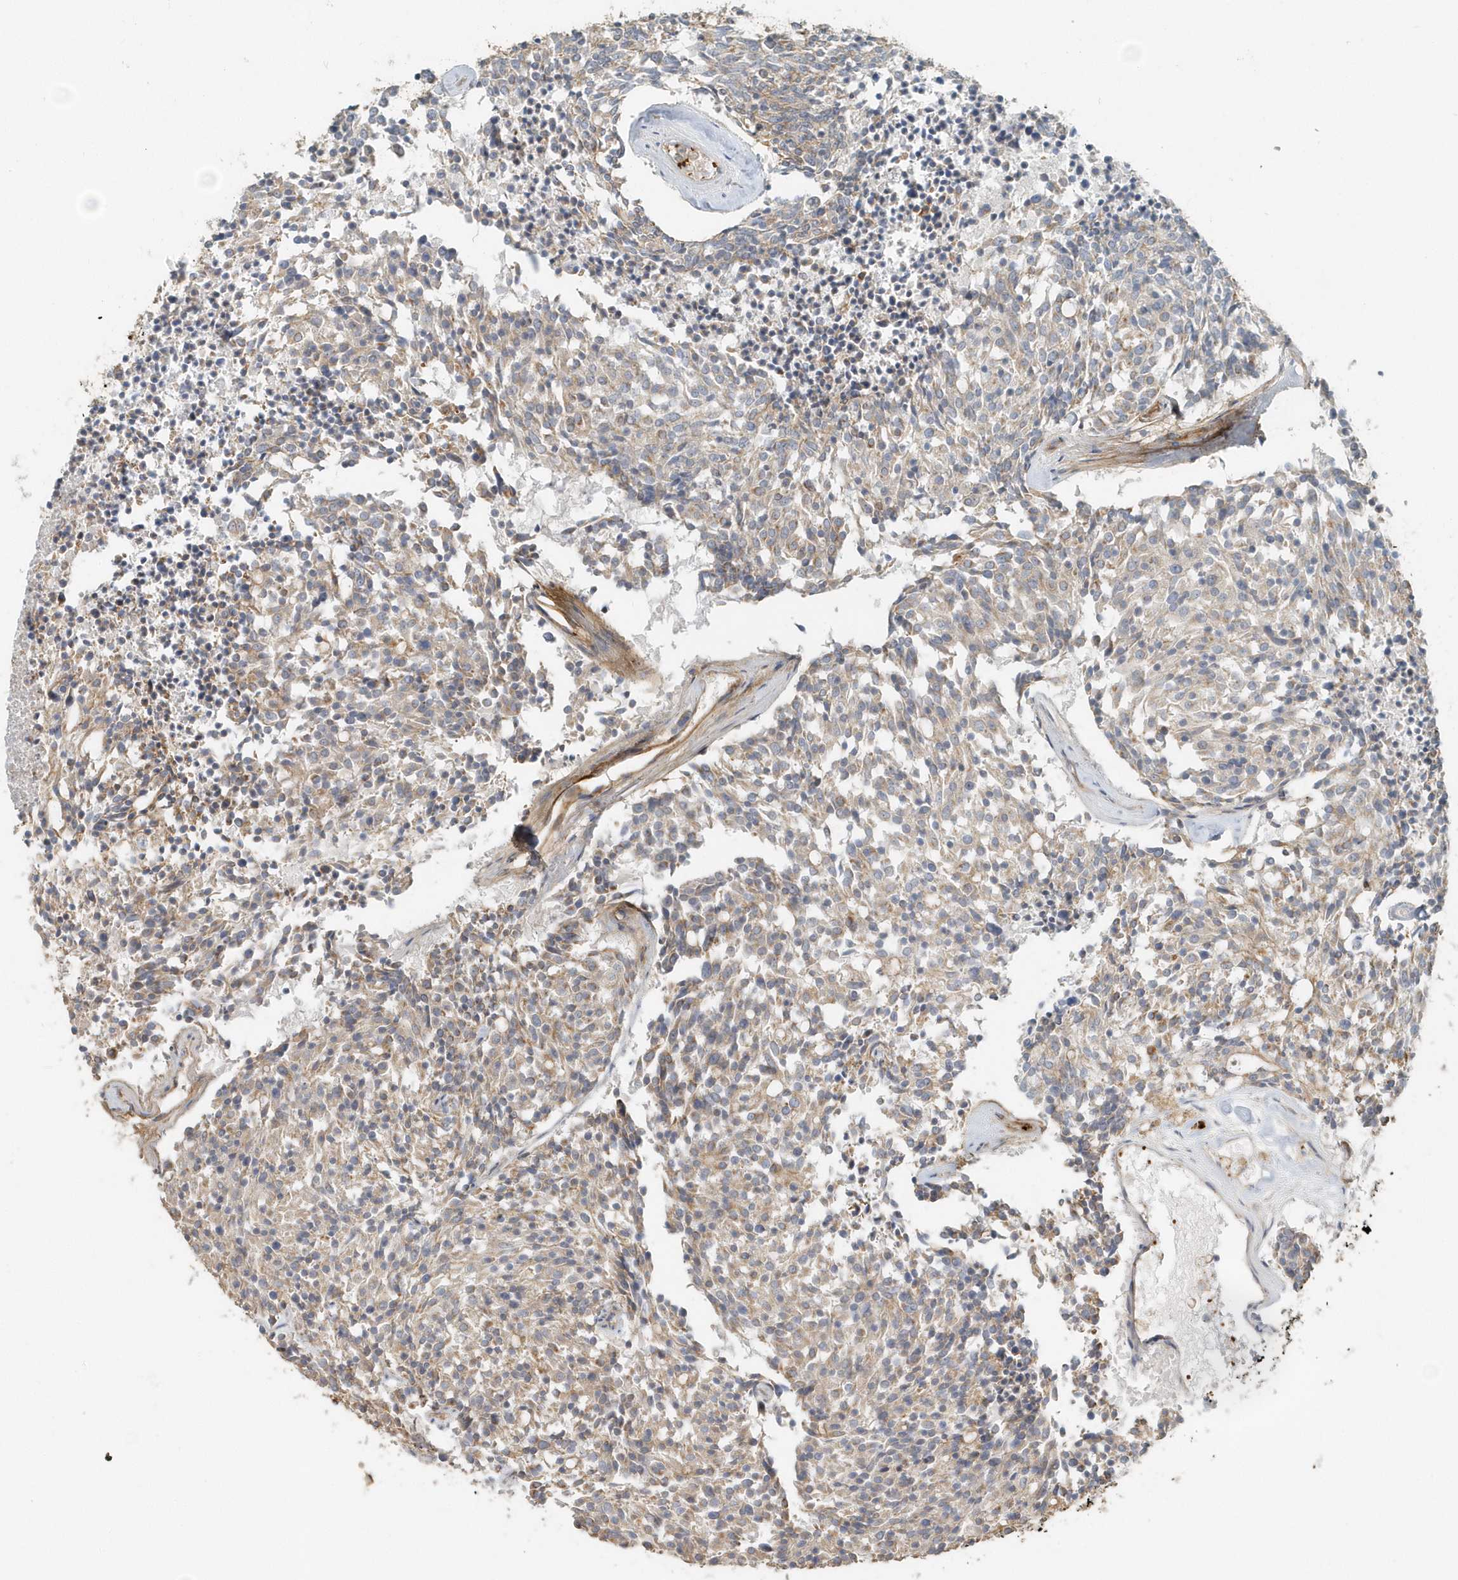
{"staining": {"intensity": "weak", "quantity": ">75%", "location": "cytoplasmic/membranous"}, "tissue": "carcinoid", "cell_type": "Tumor cells", "image_type": "cancer", "snomed": [{"axis": "morphology", "description": "Carcinoid, malignant, NOS"}, {"axis": "topography", "description": "Pancreas"}], "caption": "A photomicrograph of human carcinoid (malignant) stained for a protein displays weak cytoplasmic/membranous brown staining in tumor cells.", "gene": "MMRN1", "patient": {"sex": "female", "age": 54}}